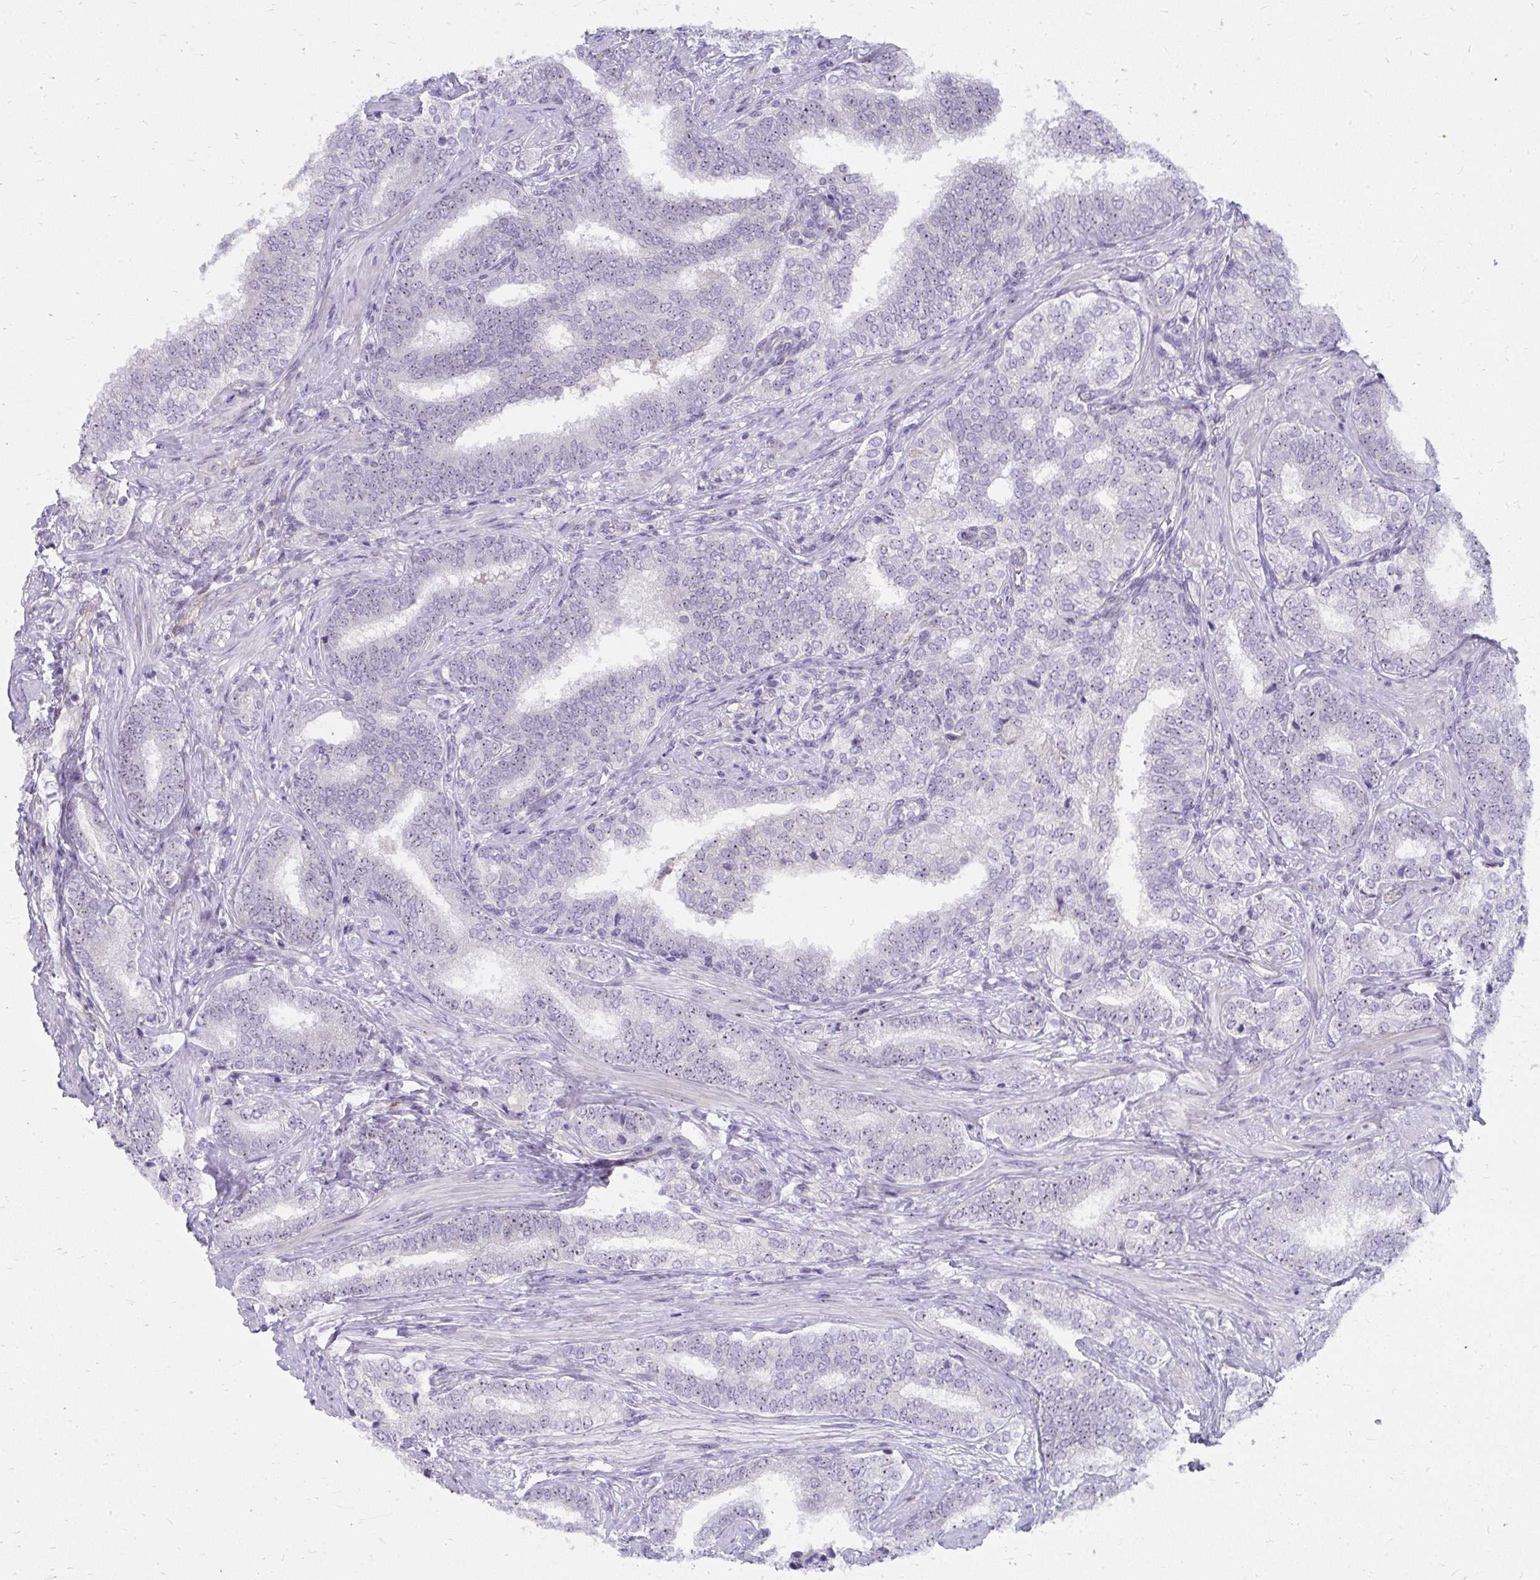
{"staining": {"intensity": "negative", "quantity": "none", "location": "none"}, "tissue": "prostate cancer", "cell_type": "Tumor cells", "image_type": "cancer", "snomed": [{"axis": "morphology", "description": "Adenocarcinoma, High grade"}, {"axis": "topography", "description": "Prostate"}], "caption": "DAB immunohistochemical staining of human prostate high-grade adenocarcinoma demonstrates no significant positivity in tumor cells.", "gene": "MUS81", "patient": {"sex": "male", "age": 72}}